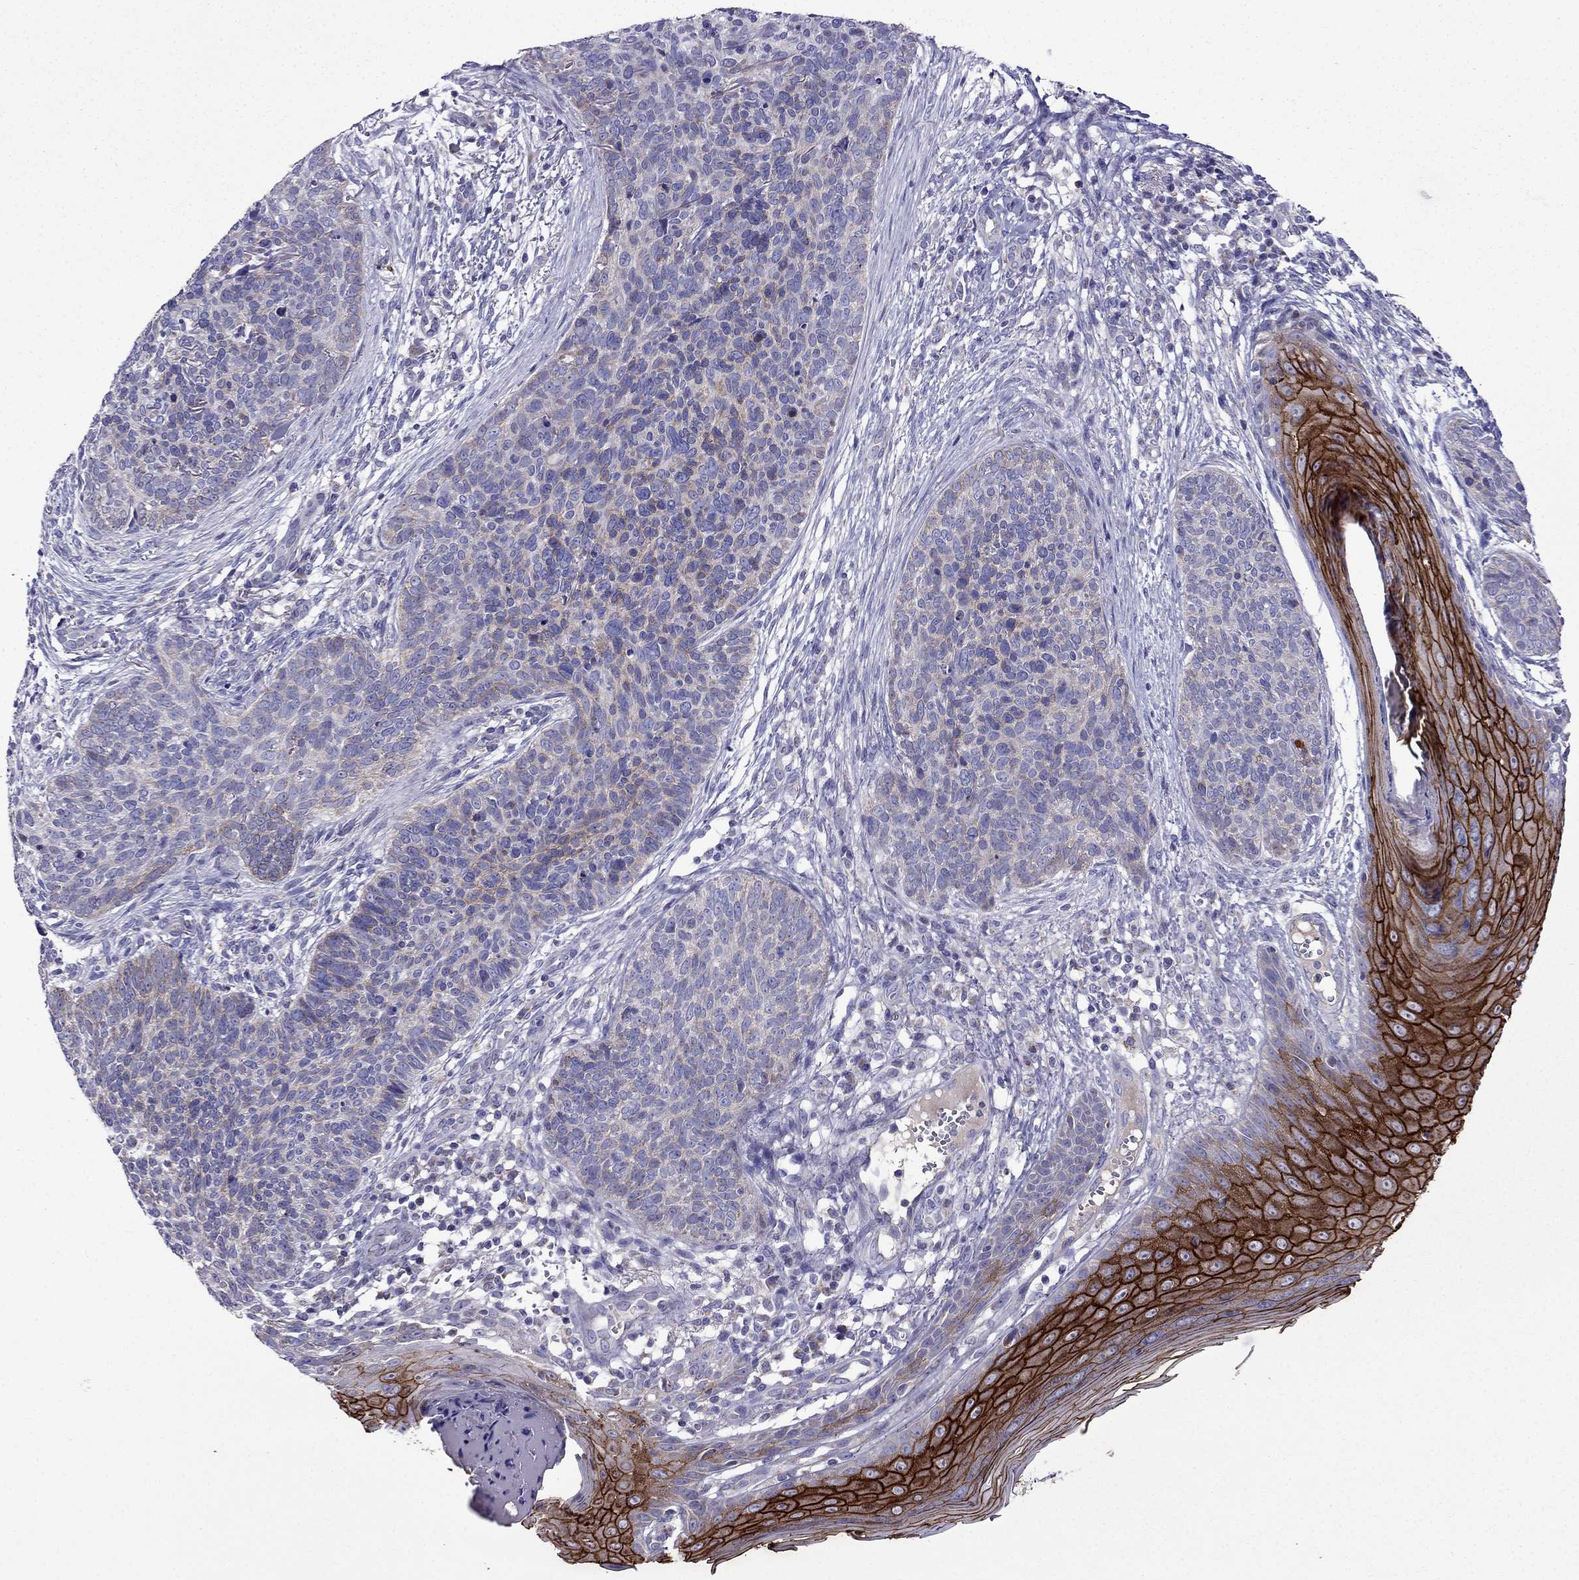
{"staining": {"intensity": "weak", "quantity": "25%-75%", "location": "cytoplasmic/membranous"}, "tissue": "skin cancer", "cell_type": "Tumor cells", "image_type": "cancer", "snomed": [{"axis": "morphology", "description": "Basal cell carcinoma"}, {"axis": "topography", "description": "Skin"}], "caption": "This micrograph demonstrates skin basal cell carcinoma stained with immunohistochemistry (IHC) to label a protein in brown. The cytoplasmic/membranous of tumor cells show weak positivity for the protein. Nuclei are counter-stained blue.", "gene": "DSC1", "patient": {"sex": "male", "age": 64}}